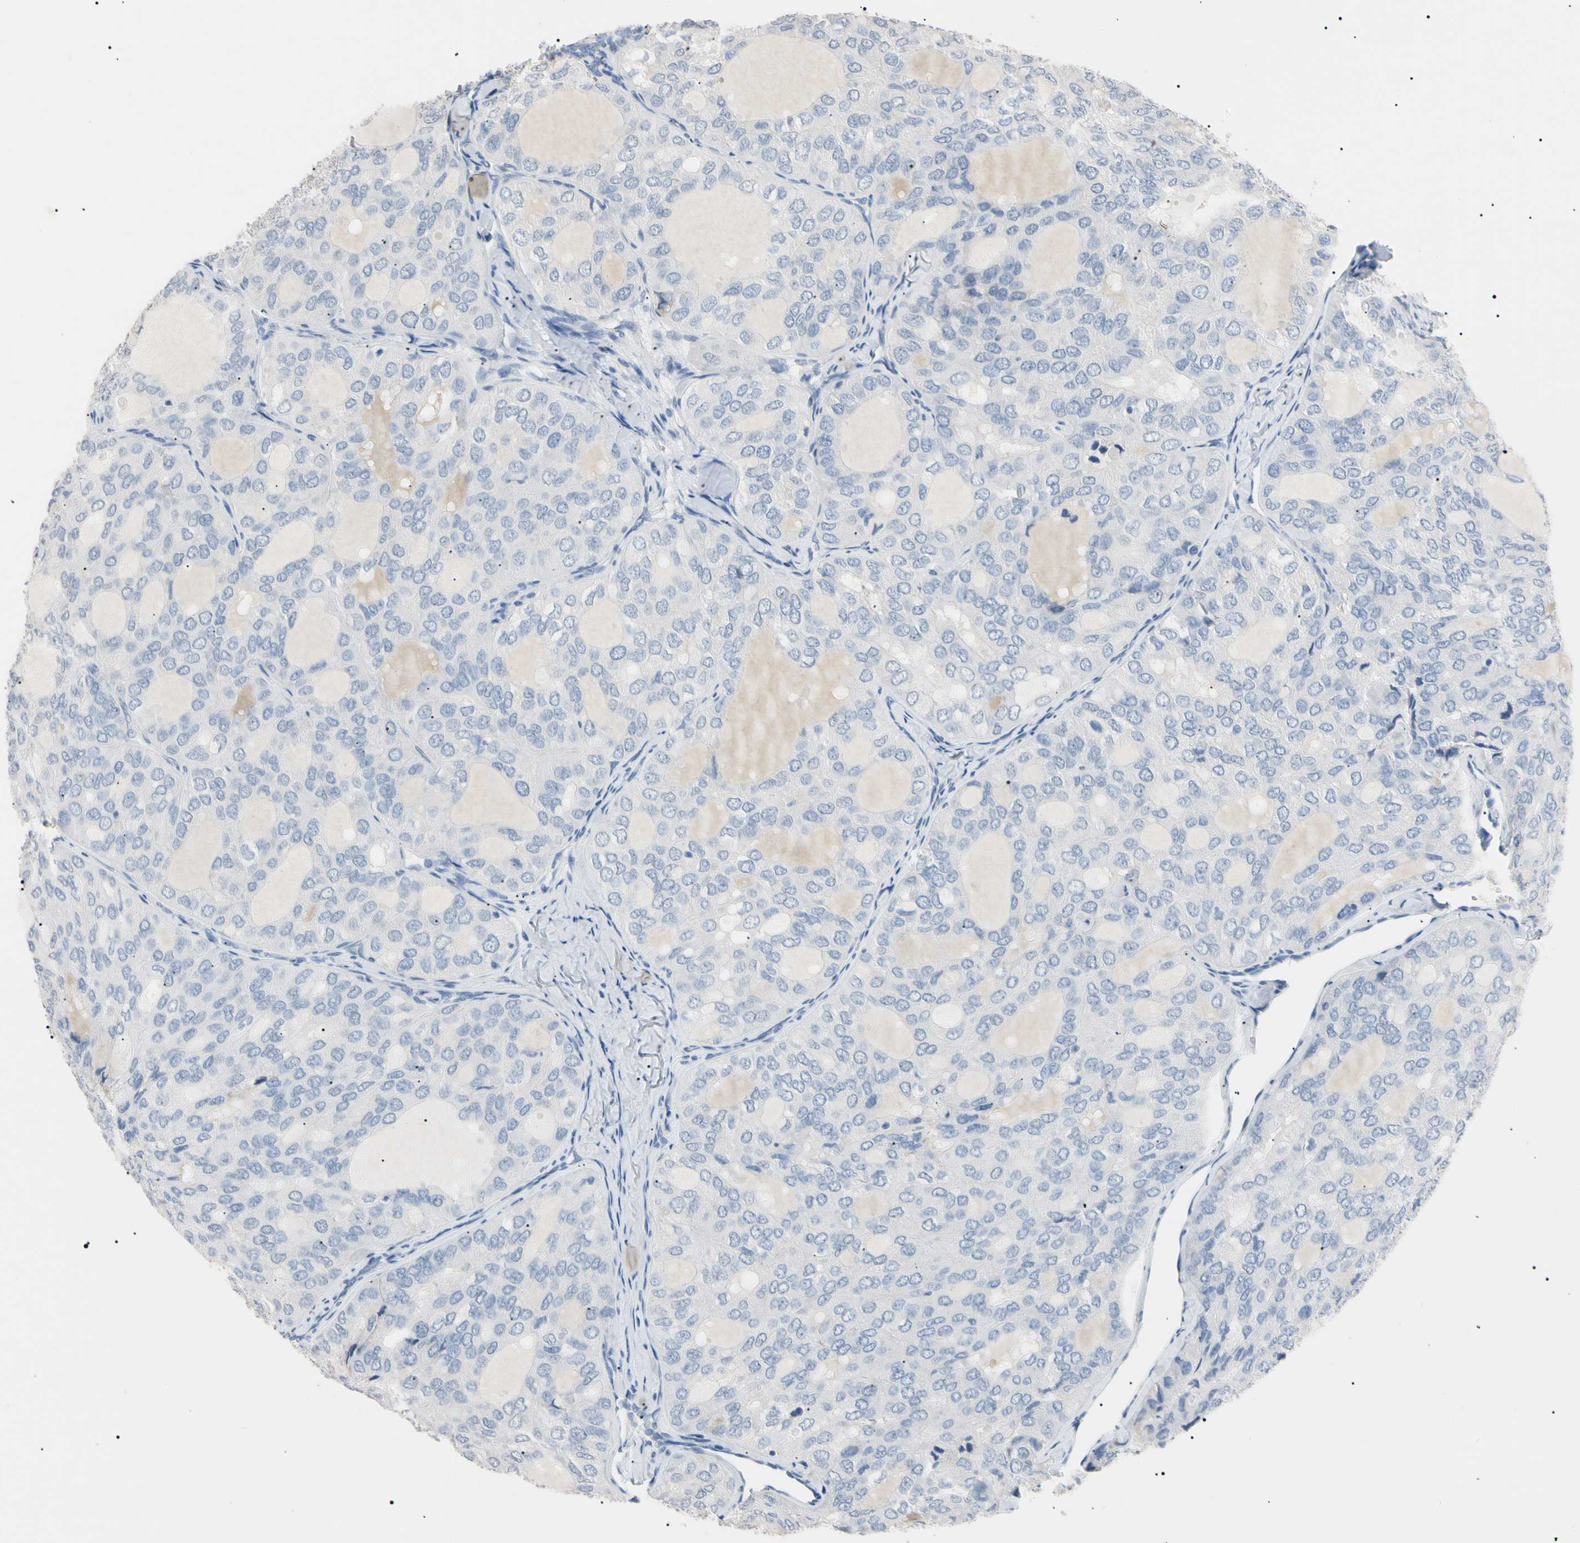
{"staining": {"intensity": "negative", "quantity": "none", "location": "none"}, "tissue": "thyroid cancer", "cell_type": "Tumor cells", "image_type": "cancer", "snomed": [{"axis": "morphology", "description": "Follicular adenoma carcinoma, NOS"}, {"axis": "topography", "description": "Thyroid gland"}], "caption": "DAB immunohistochemical staining of human thyroid cancer (follicular adenoma carcinoma) demonstrates no significant staining in tumor cells. (DAB (3,3'-diaminobenzidine) immunohistochemistry, high magnification).", "gene": "CGB3", "patient": {"sex": "male", "age": 75}}